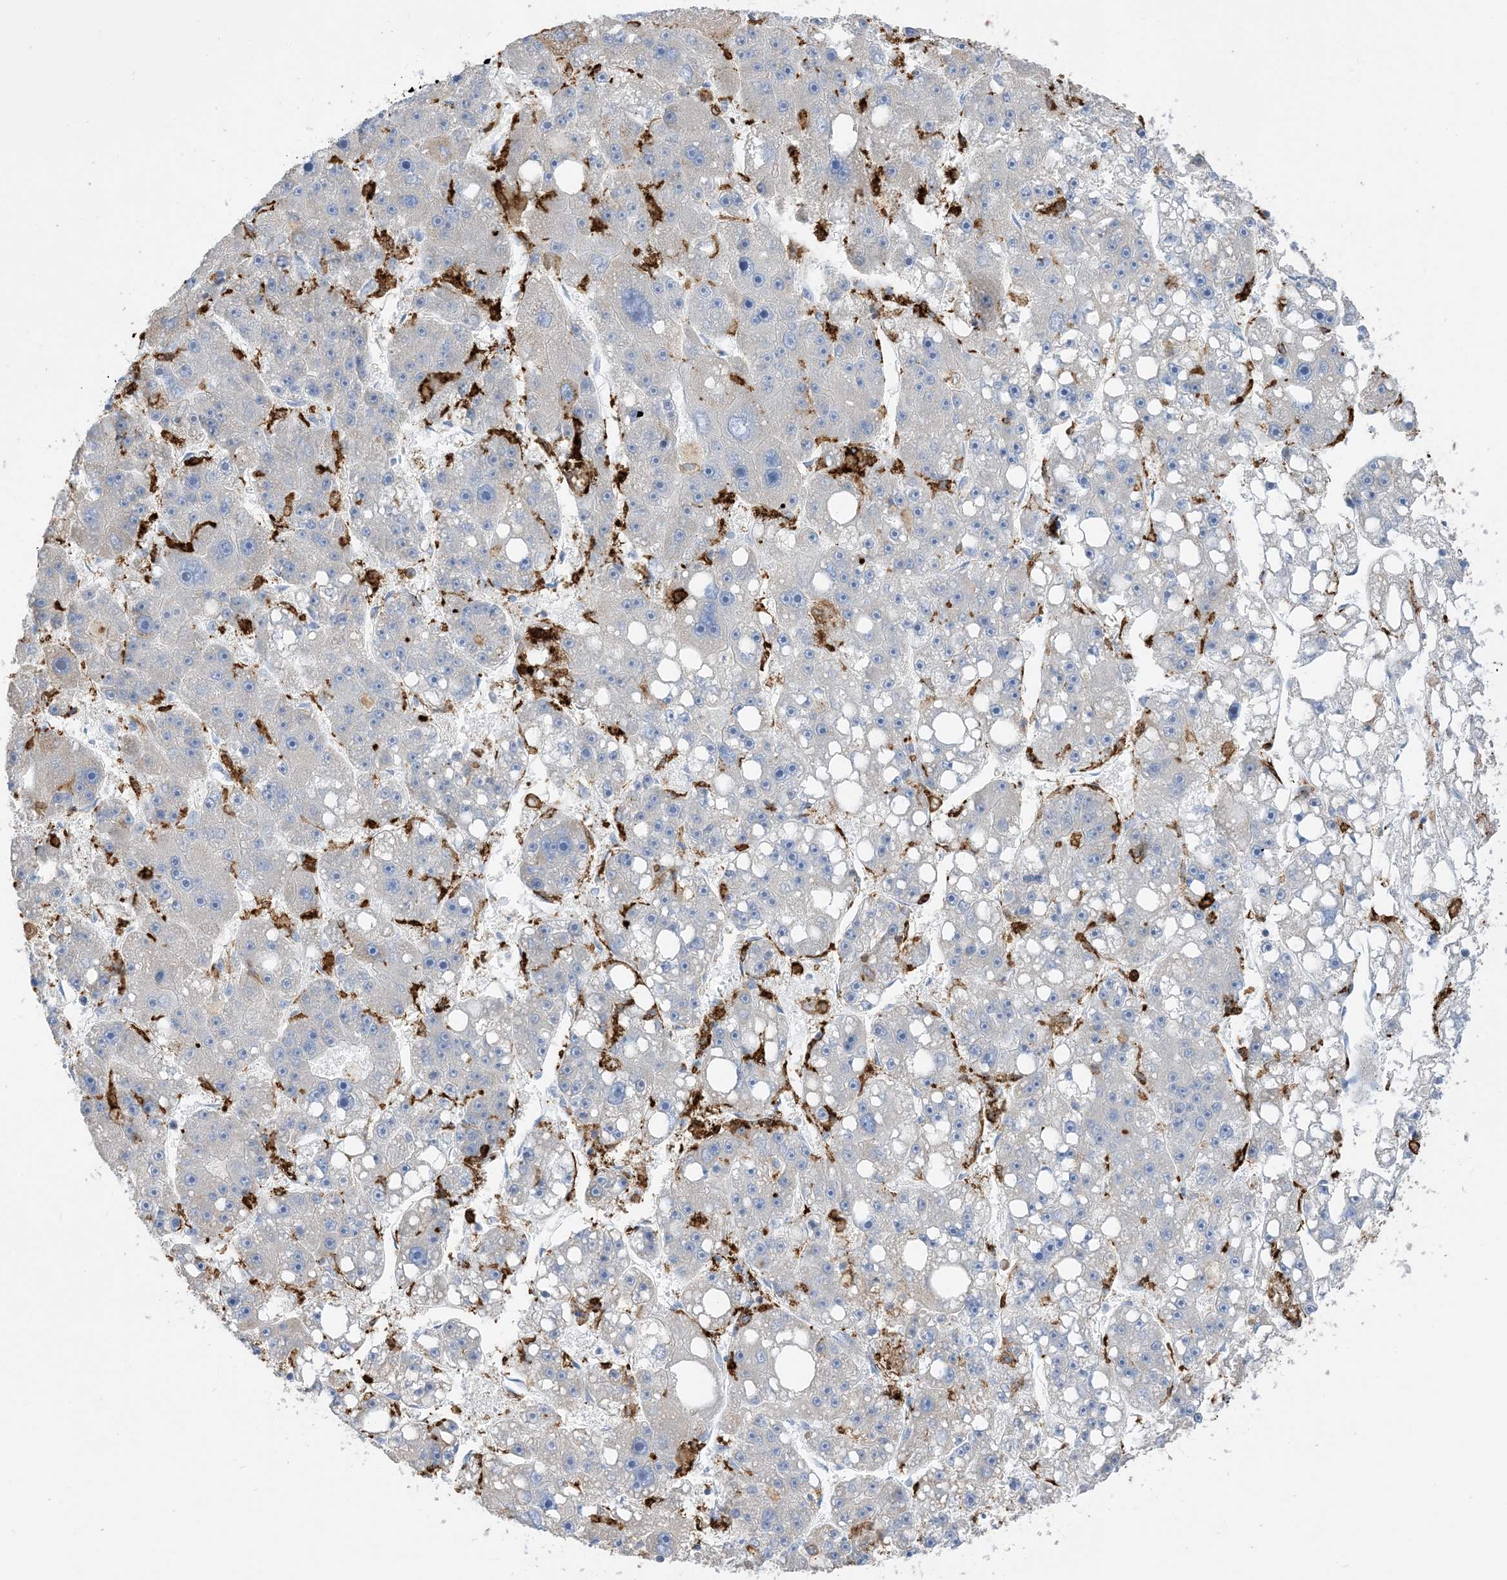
{"staining": {"intensity": "negative", "quantity": "none", "location": "none"}, "tissue": "liver cancer", "cell_type": "Tumor cells", "image_type": "cancer", "snomed": [{"axis": "morphology", "description": "Carcinoma, Hepatocellular, NOS"}, {"axis": "topography", "description": "Liver"}], "caption": "Tumor cells are negative for brown protein staining in liver hepatocellular carcinoma.", "gene": "DPH3", "patient": {"sex": "female", "age": 61}}